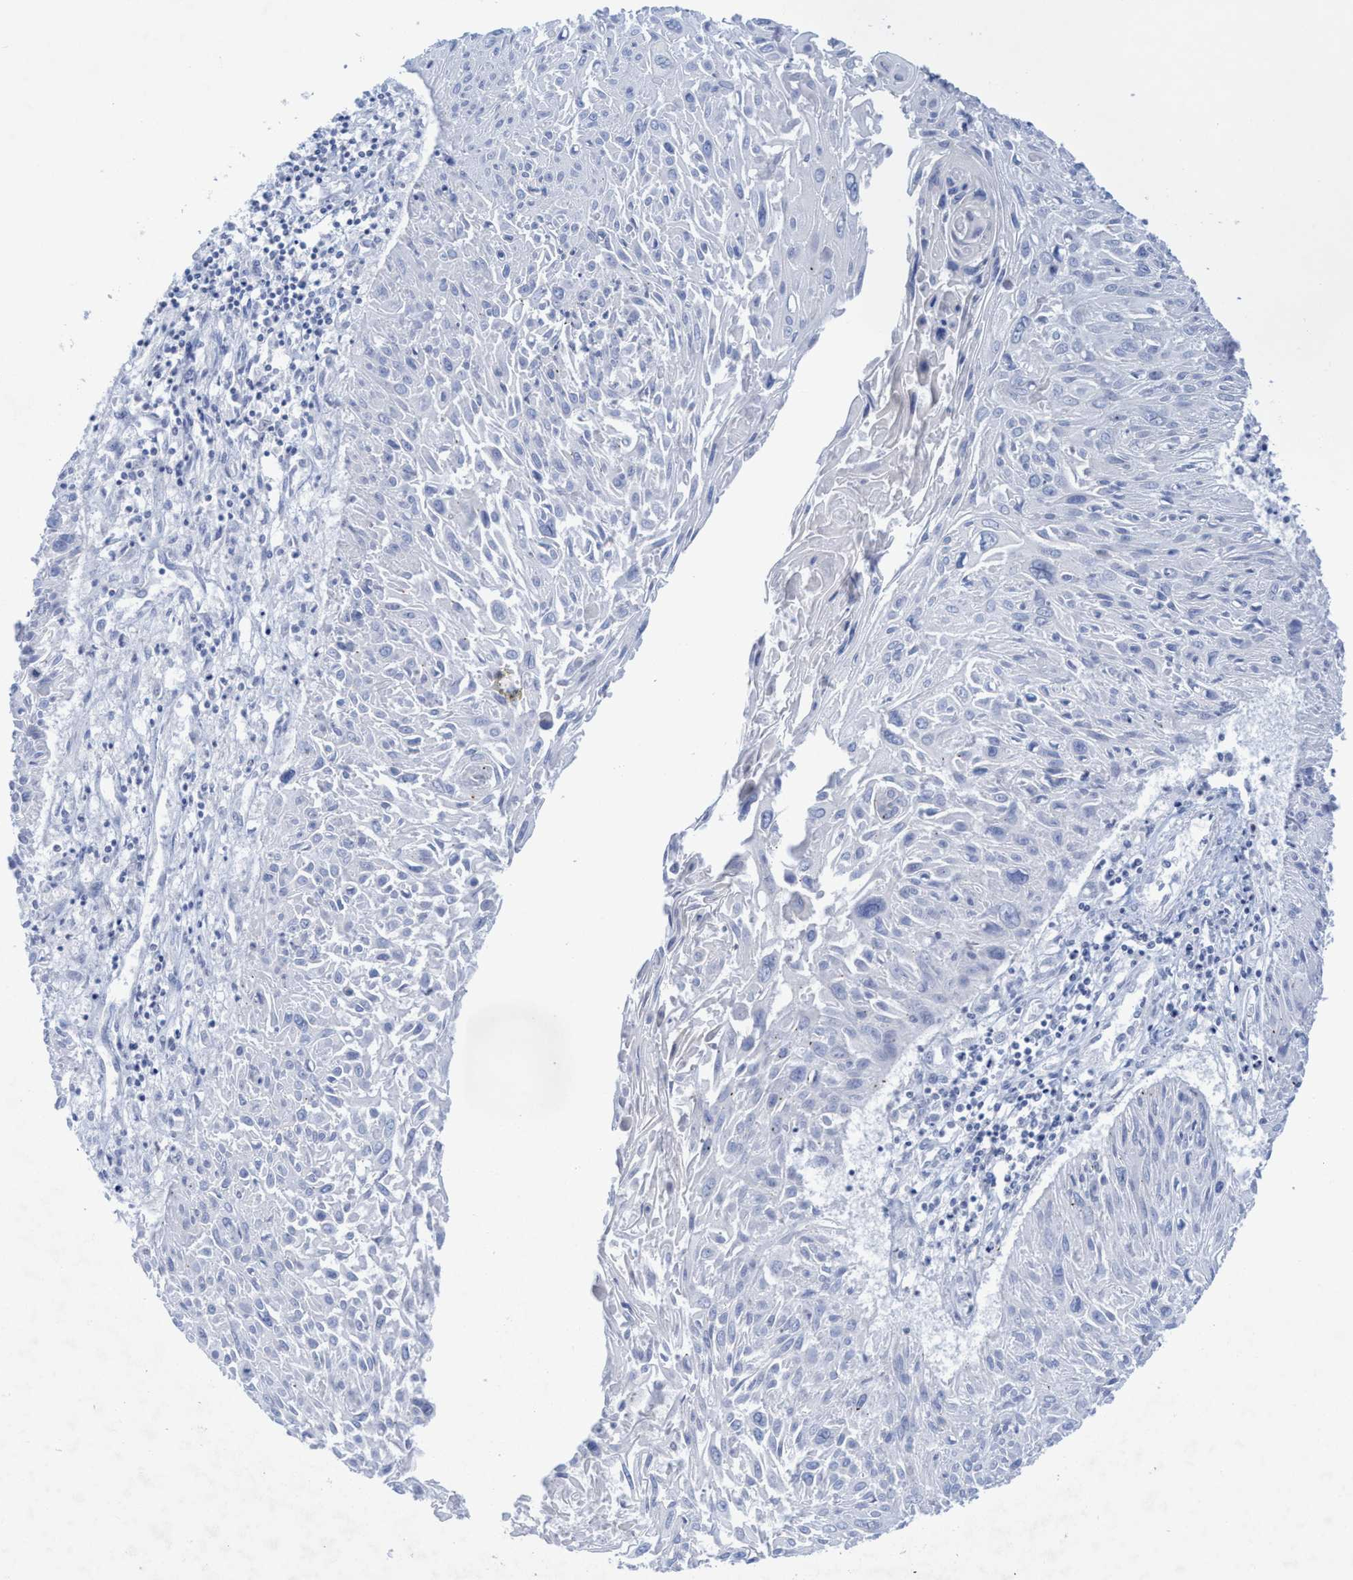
{"staining": {"intensity": "negative", "quantity": "none", "location": "none"}, "tissue": "cervical cancer", "cell_type": "Tumor cells", "image_type": "cancer", "snomed": [{"axis": "morphology", "description": "Squamous cell carcinoma, NOS"}, {"axis": "topography", "description": "Cervix"}], "caption": "High power microscopy histopathology image of an immunohistochemistry (IHC) histopathology image of cervical cancer (squamous cell carcinoma), revealing no significant expression in tumor cells.", "gene": "RSAD1", "patient": {"sex": "female", "age": 51}}